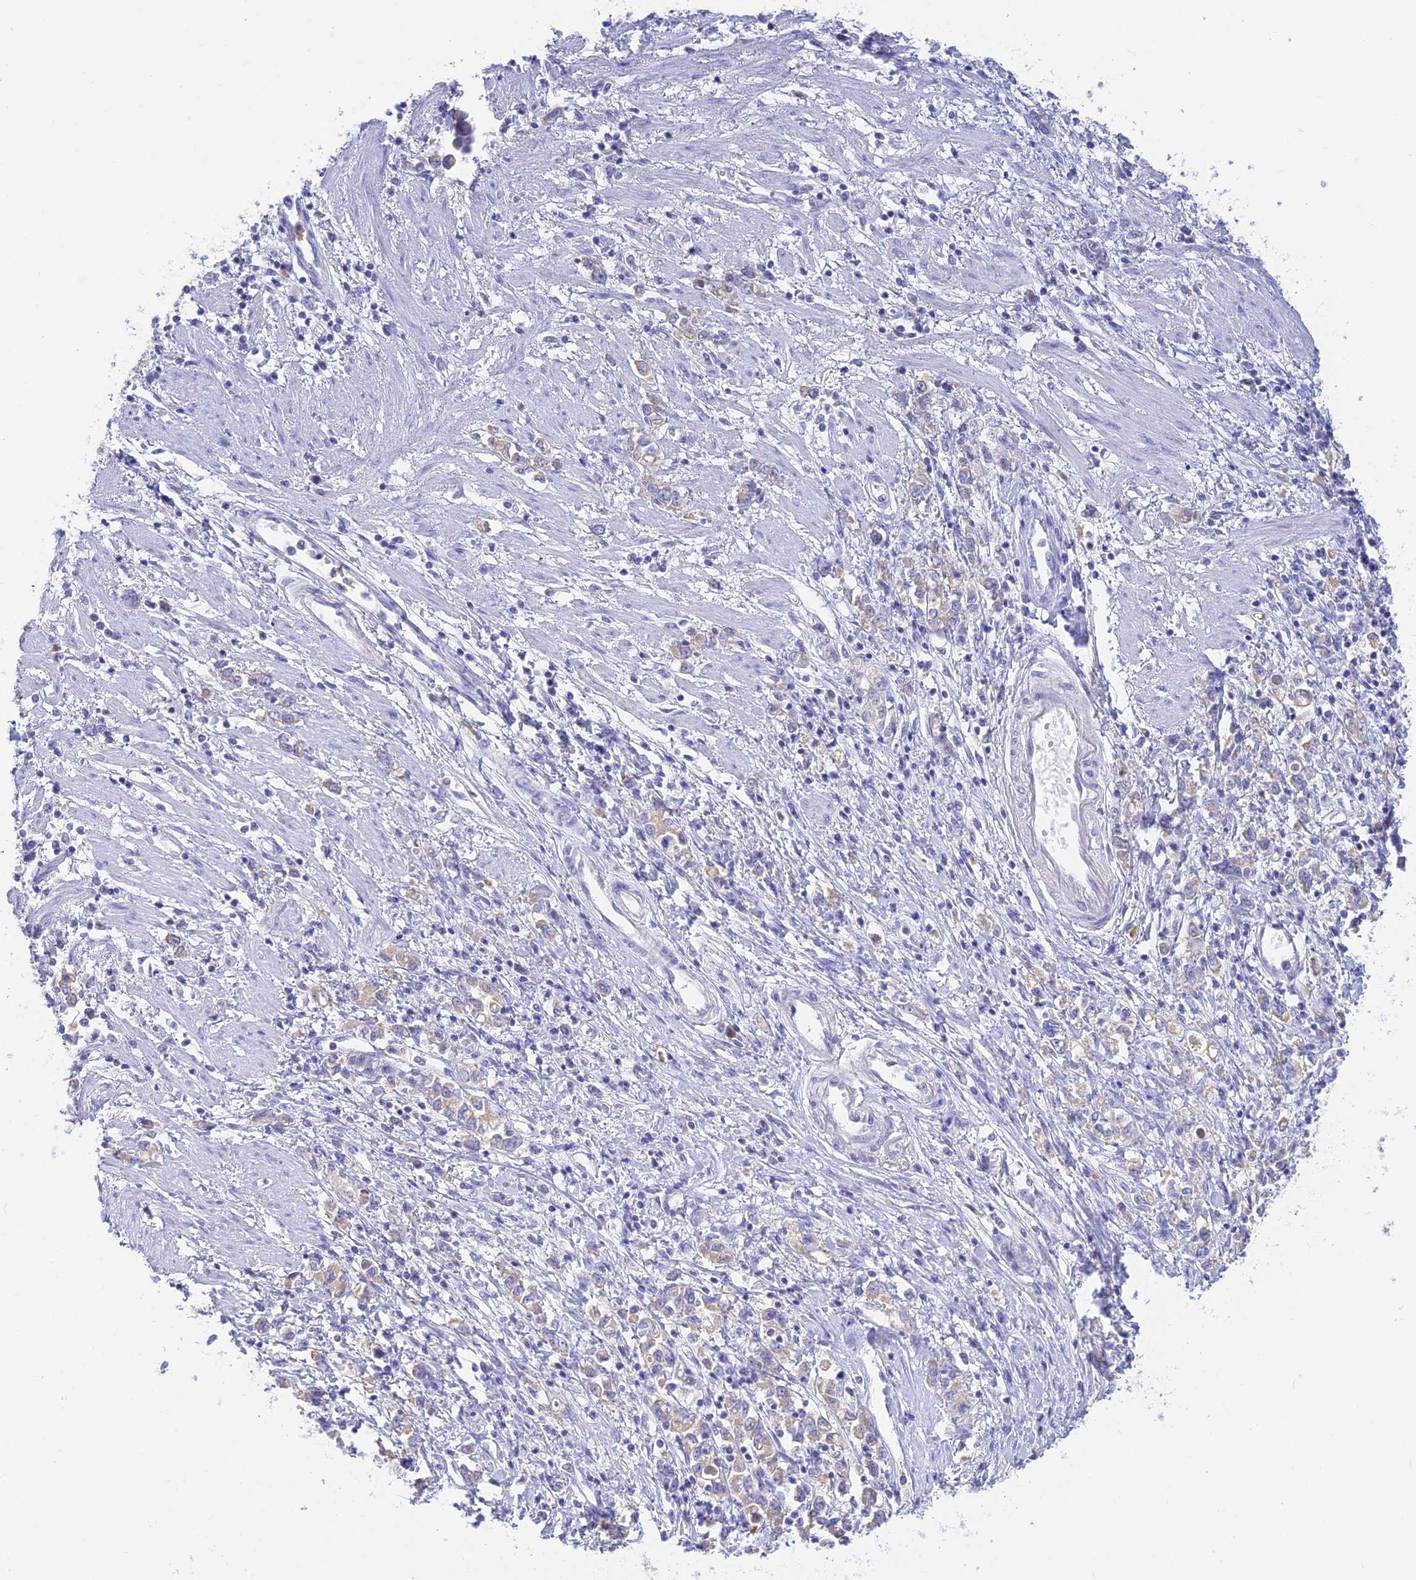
{"staining": {"intensity": "weak", "quantity": "<25%", "location": "cytoplasmic/membranous"}, "tissue": "stomach cancer", "cell_type": "Tumor cells", "image_type": "cancer", "snomed": [{"axis": "morphology", "description": "Adenocarcinoma, NOS"}, {"axis": "topography", "description": "Stomach"}], "caption": "This is a image of IHC staining of adenocarcinoma (stomach), which shows no positivity in tumor cells. The staining was performed using DAB (3,3'-diaminobenzidine) to visualize the protein expression in brown, while the nuclei were stained in blue with hematoxylin (Magnification: 20x).", "gene": "INTS13", "patient": {"sex": "female", "age": 76}}